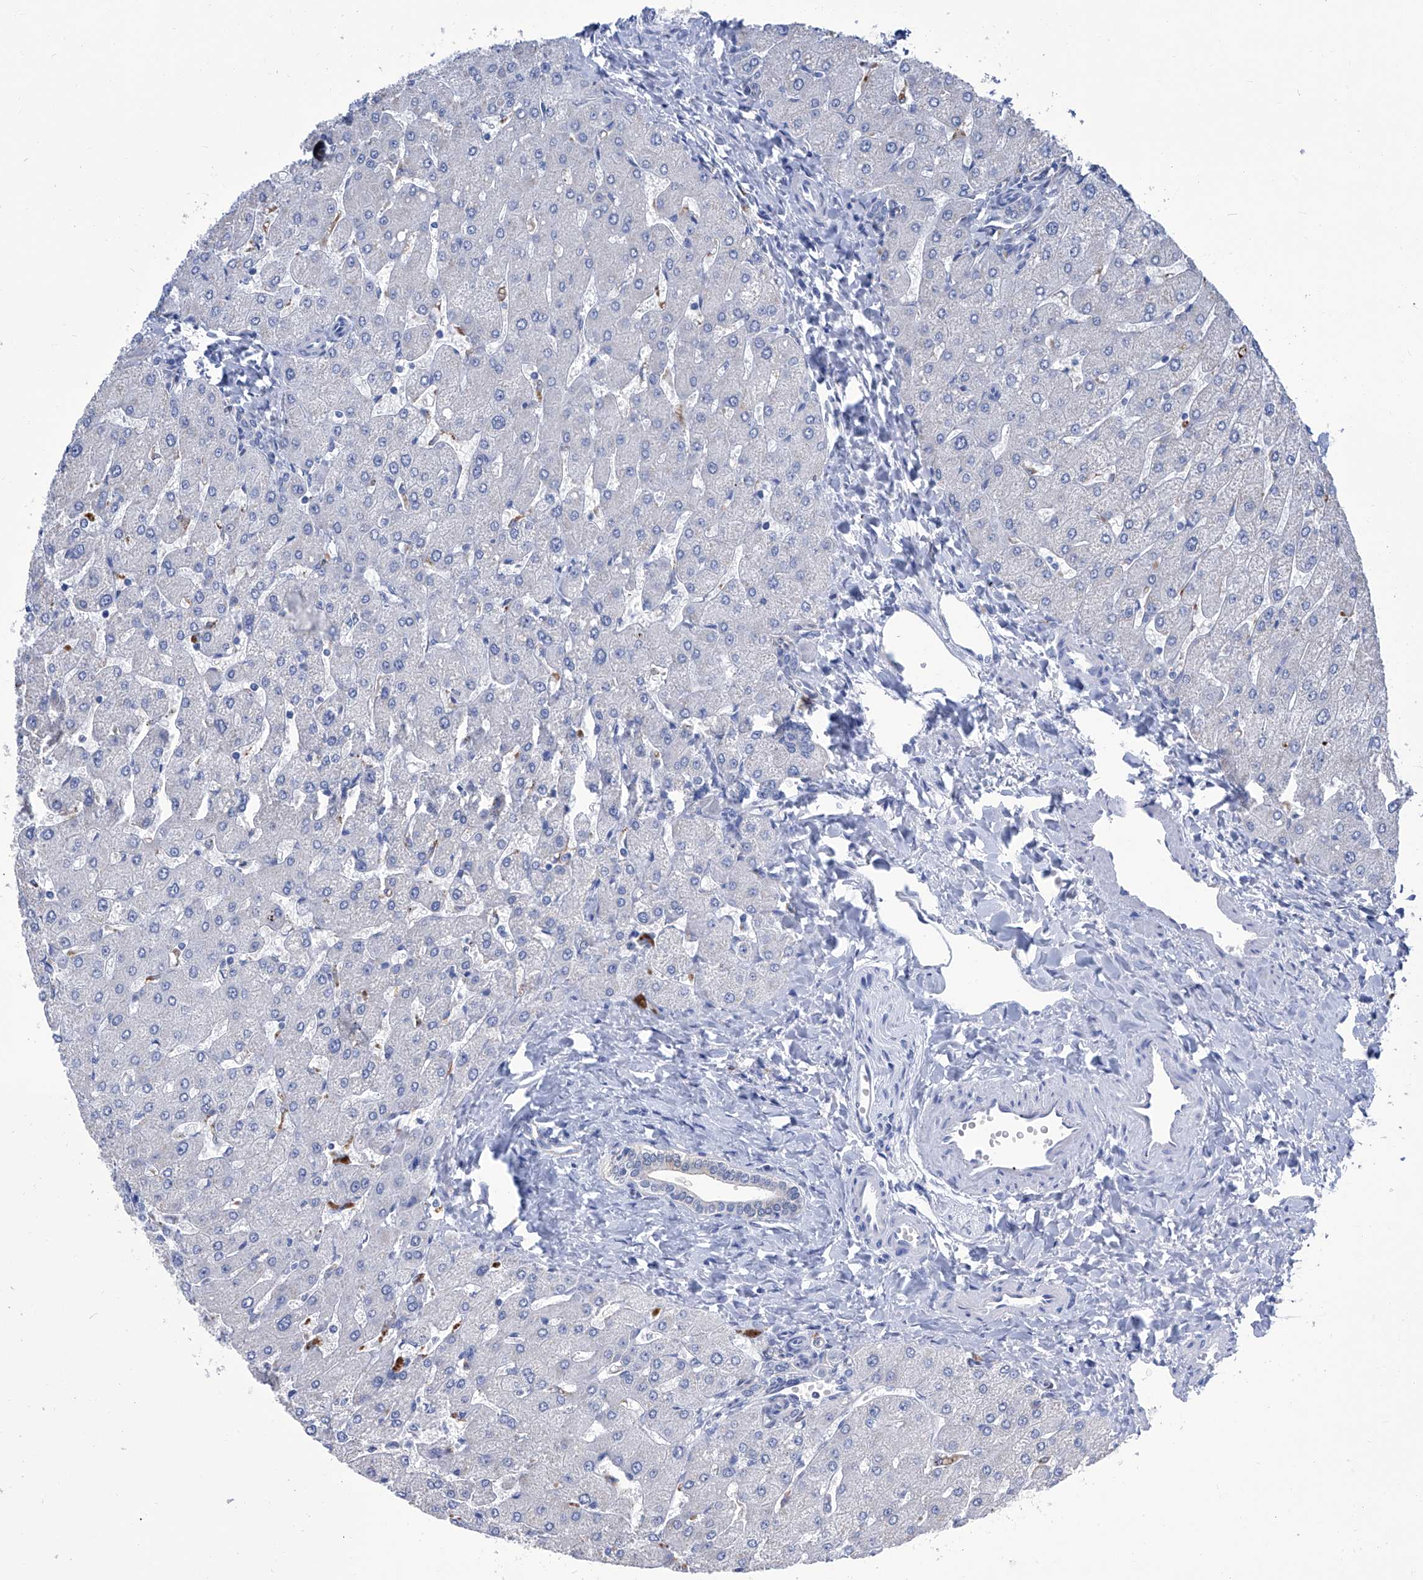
{"staining": {"intensity": "negative", "quantity": "none", "location": "none"}, "tissue": "liver", "cell_type": "Cholangiocytes", "image_type": "normal", "snomed": [{"axis": "morphology", "description": "Normal tissue, NOS"}, {"axis": "topography", "description": "Liver"}], "caption": "Immunohistochemistry (IHC) of unremarkable liver displays no positivity in cholangiocytes.", "gene": "IMPA2", "patient": {"sex": "male", "age": 55}}